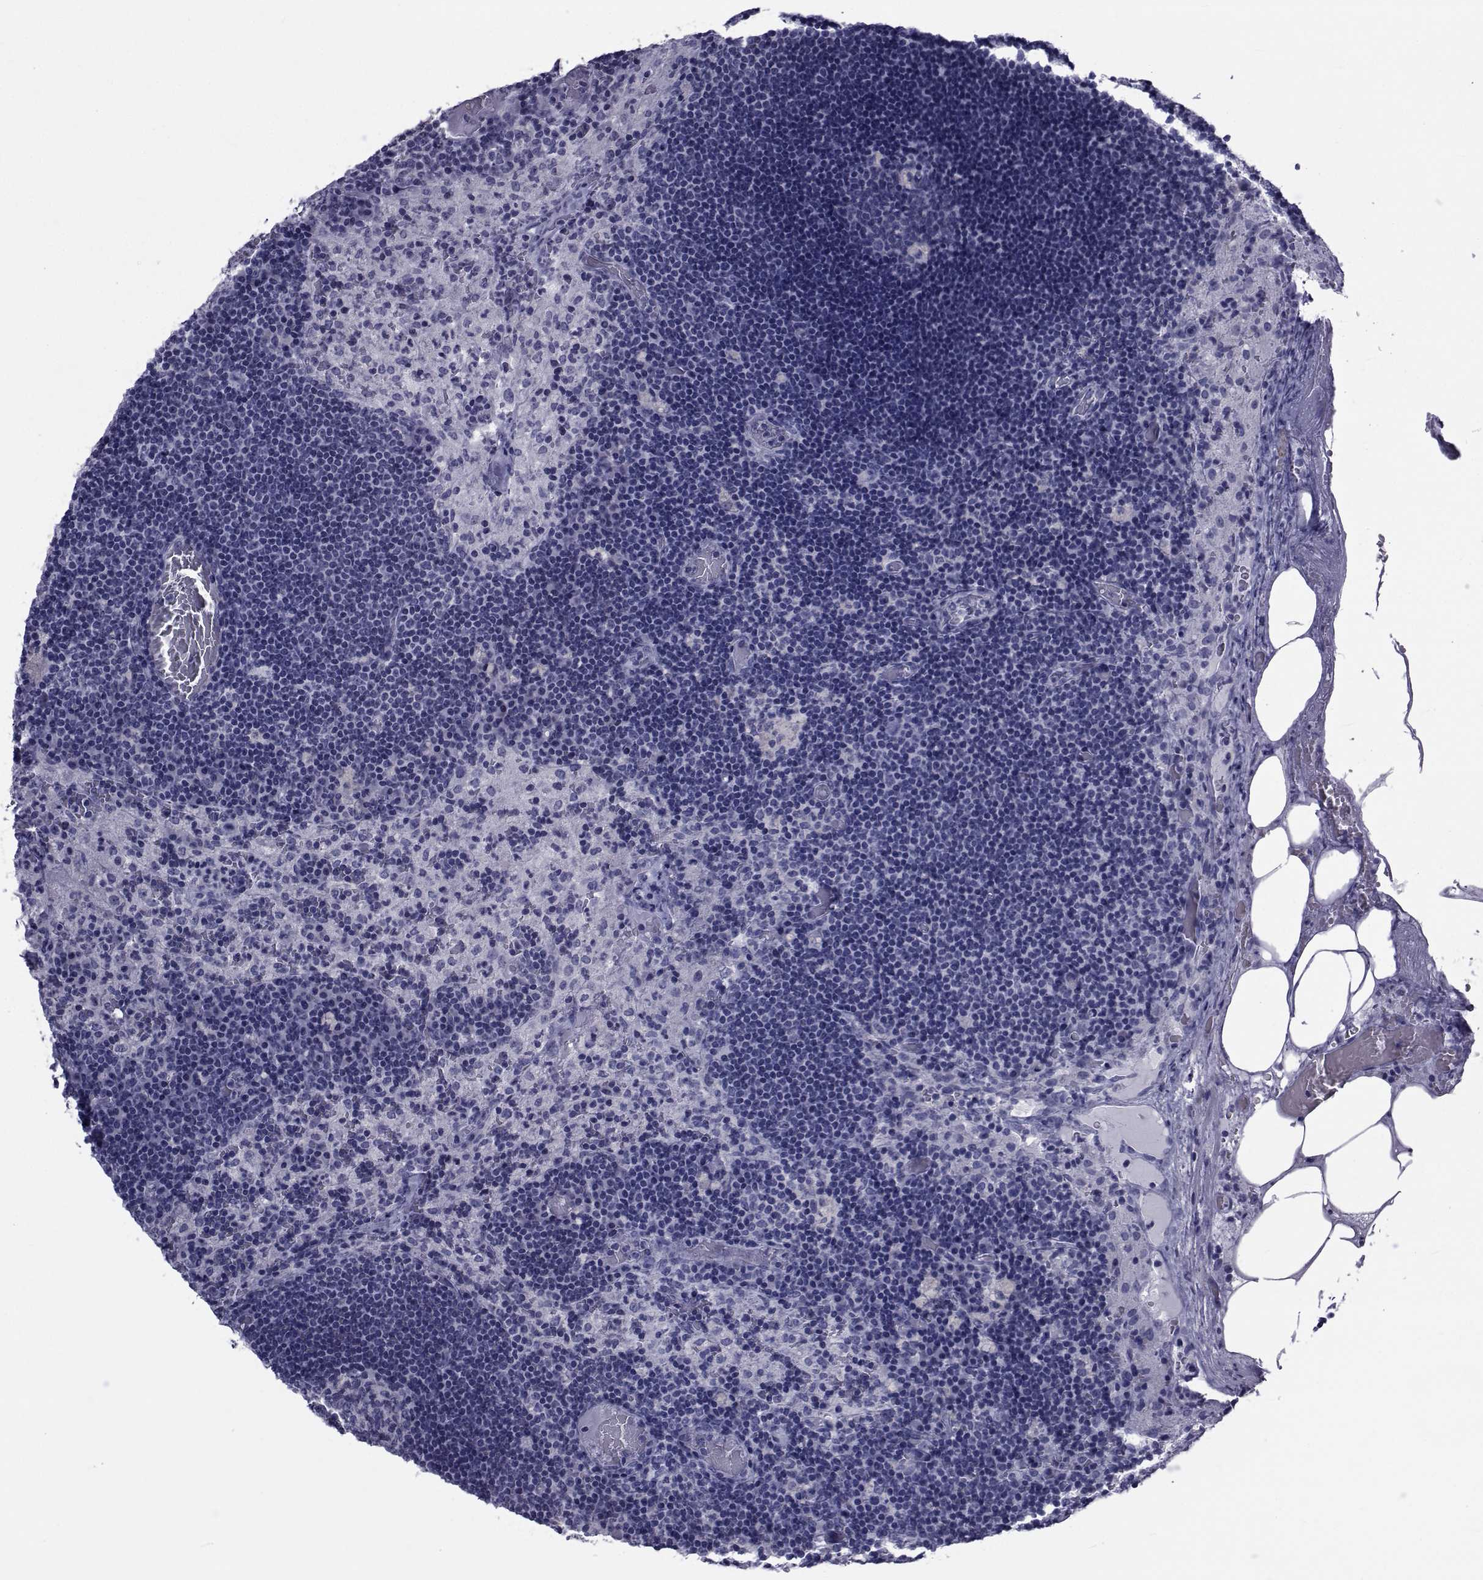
{"staining": {"intensity": "negative", "quantity": "none", "location": "none"}, "tissue": "lymph node", "cell_type": "Germinal center cells", "image_type": "normal", "snomed": [{"axis": "morphology", "description": "Normal tissue, NOS"}, {"axis": "topography", "description": "Lymph node"}], "caption": "The immunohistochemistry (IHC) histopathology image has no significant positivity in germinal center cells of lymph node.", "gene": "GKAP1", "patient": {"sex": "male", "age": 63}}